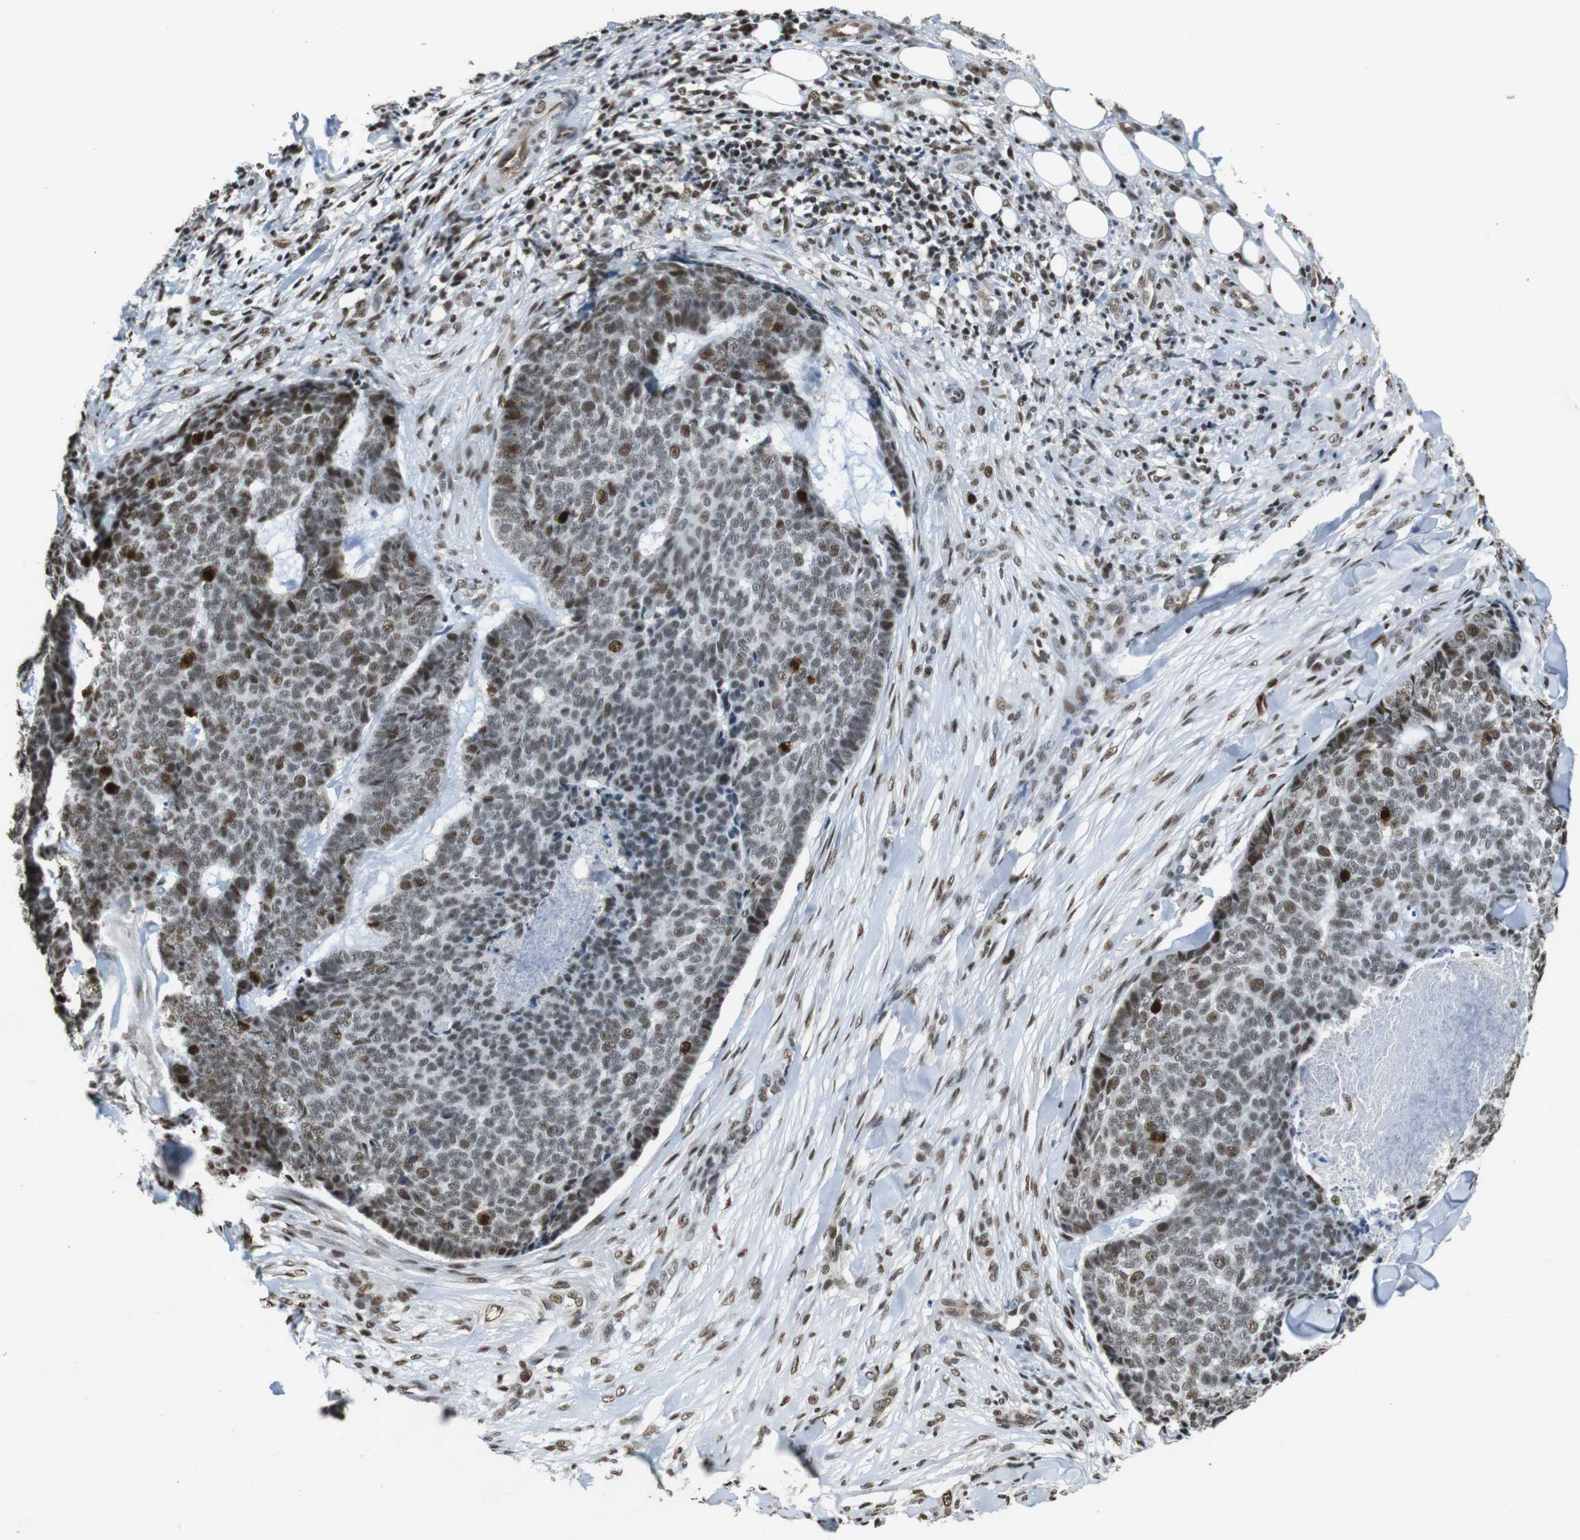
{"staining": {"intensity": "moderate", "quantity": "25%-75%", "location": "nuclear"}, "tissue": "skin cancer", "cell_type": "Tumor cells", "image_type": "cancer", "snomed": [{"axis": "morphology", "description": "Basal cell carcinoma"}, {"axis": "topography", "description": "Skin"}], "caption": "This is a photomicrograph of immunohistochemistry staining of skin cancer (basal cell carcinoma), which shows moderate expression in the nuclear of tumor cells.", "gene": "CSNK2B", "patient": {"sex": "male", "age": 84}}